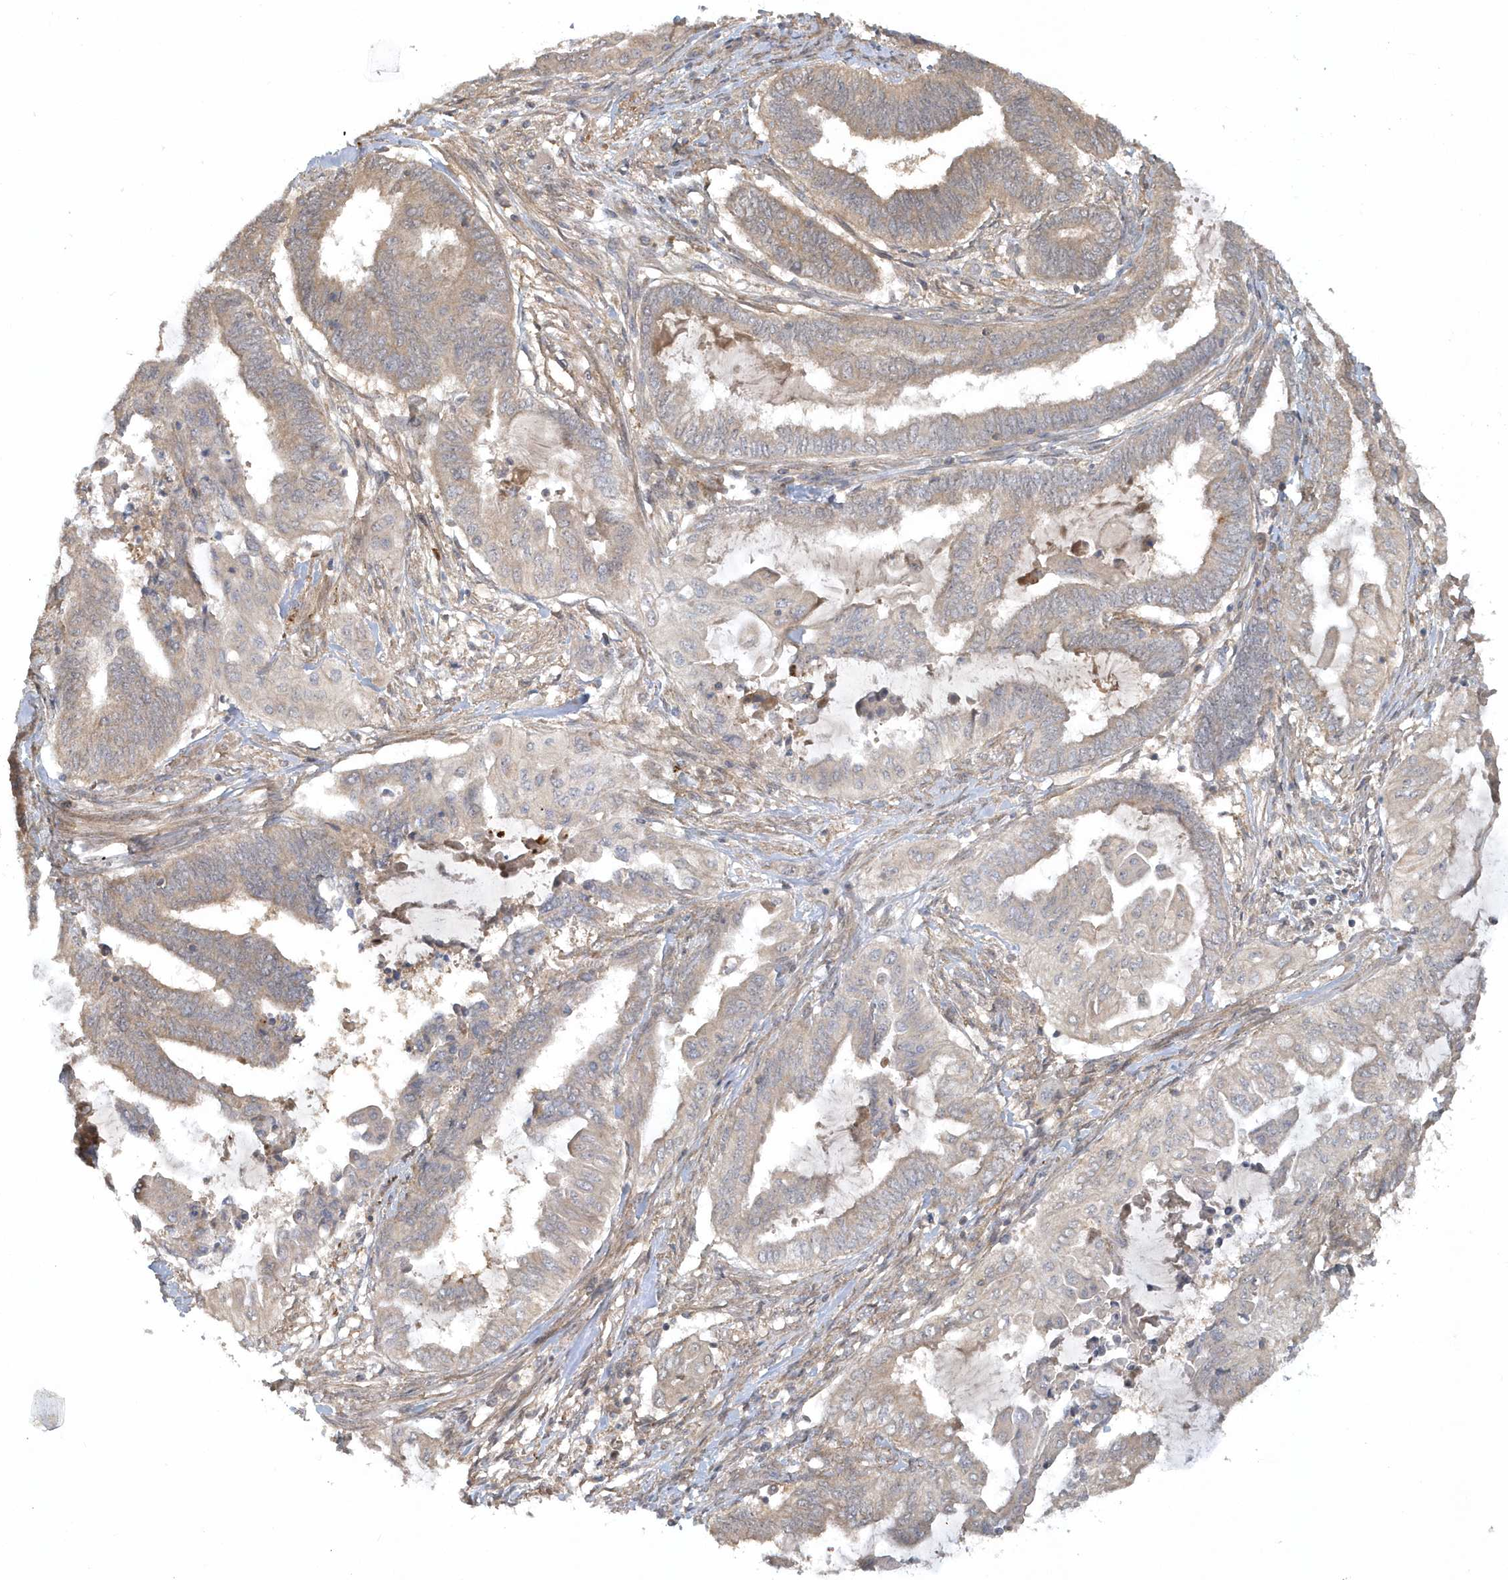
{"staining": {"intensity": "weak", "quantity": "25%-75%", "location": "cytoplasmic/membranous"}, "tissue": "endometrial cancer", "cell_type": "Tumor cells", "image_type": "cancer", "snomed": [{"axis": "morphology", "description": "Adenocarcinoma, NOS"}, {"axis": "topography", "description": "Uterus"}, {"axis": "topography", "description": "Endometrium"}], "caption": "The image demonstrates staining of endometrial adenocarcinoma, revealing weak cytoplasmic/membranous protein expression (brown color) within tumor cells. (brown staining indicates protein expression, while blue staining denotes nuclei).", "gene": "THG1L", "patient": {"sex": "female", "age": 70}}